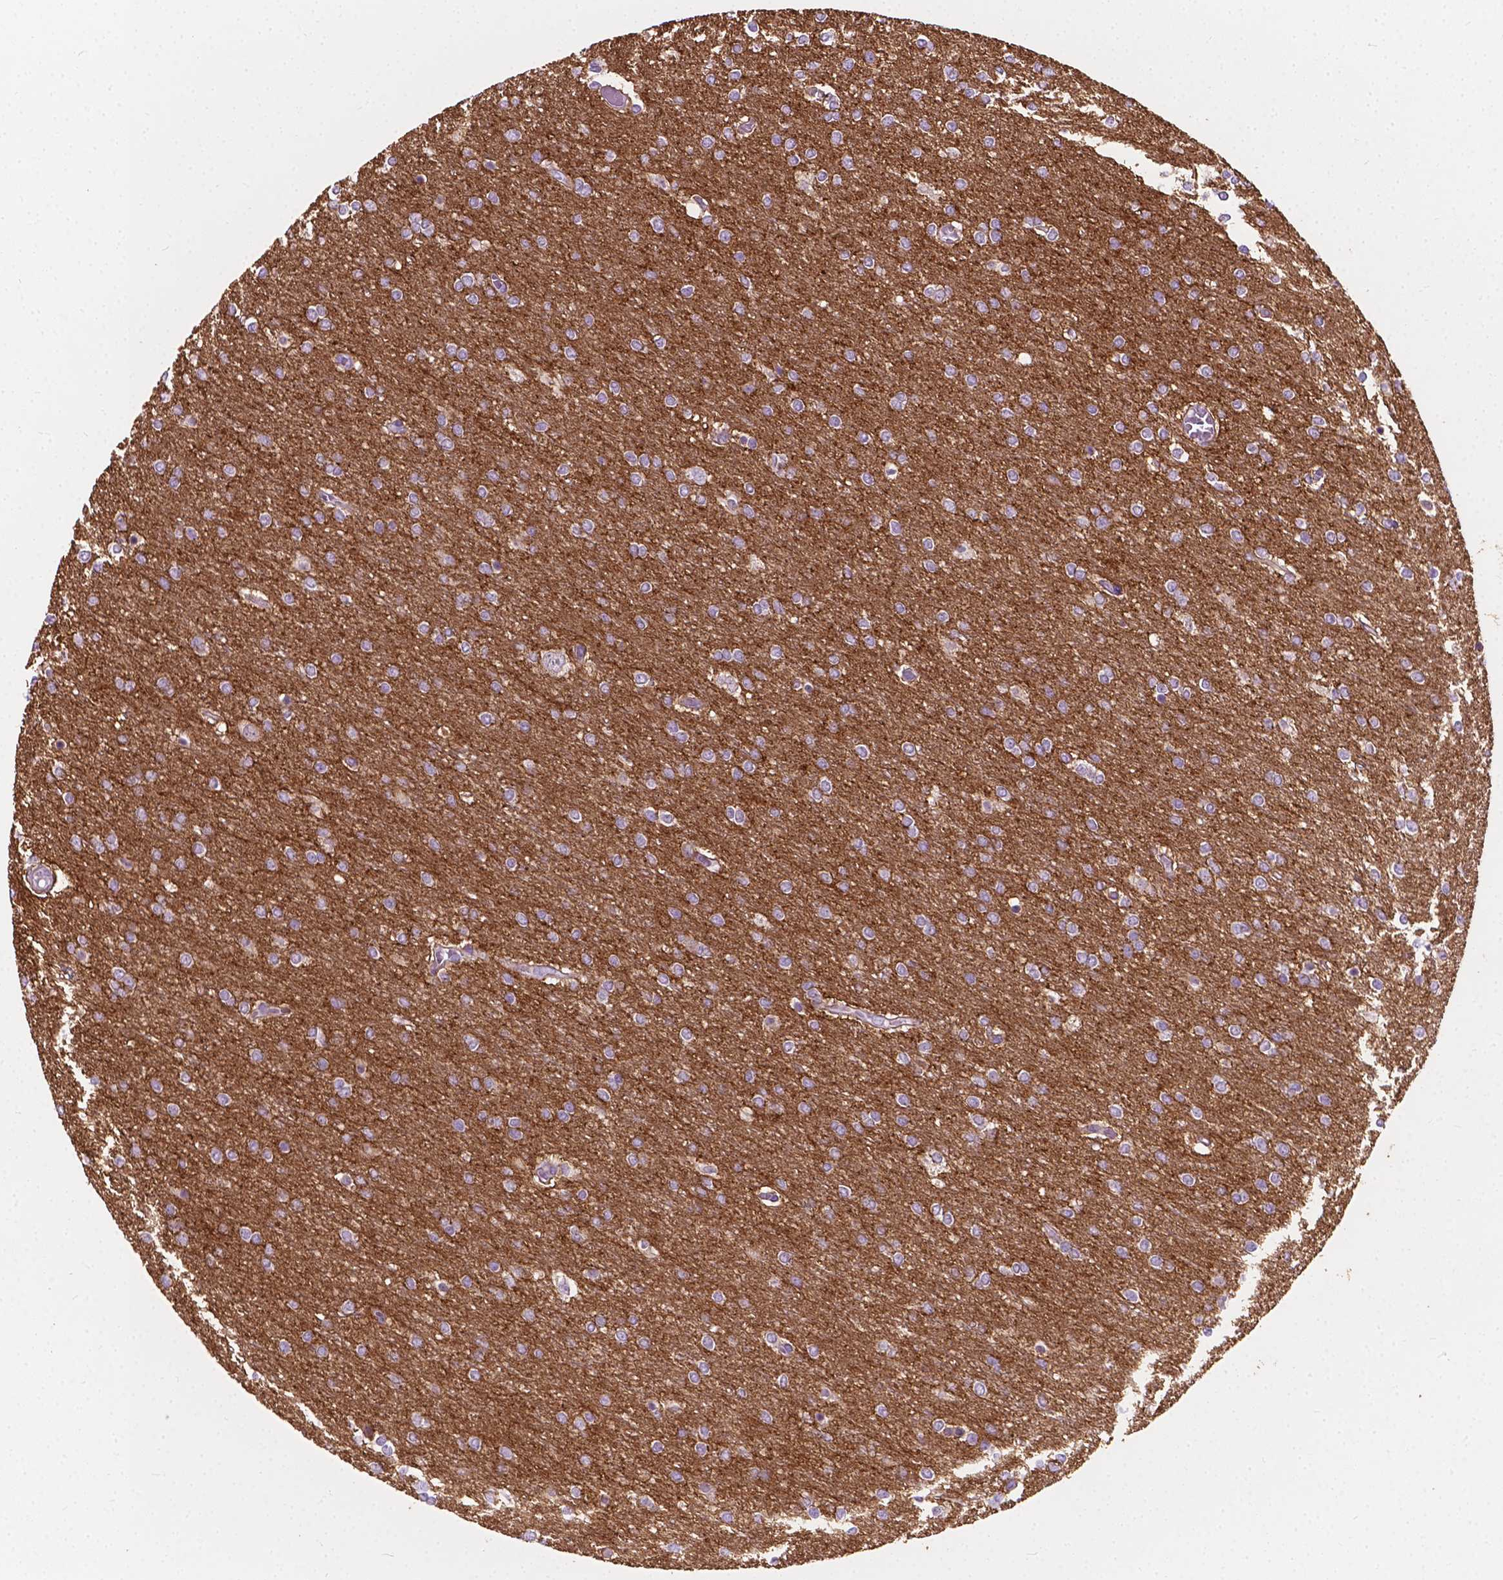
{"staining": {"intensity": "negative", "quantity": "none", "location": "none"}, "tissue": "glioma", "cell_type": "Tumor cells", "image_type": "cancer", "snomed": [{"axis": "morphology", "description": "Glioma, malignant, High grade"}, {"axis": "topography", "description": "Brain"}], "caption": "High power microscopy photomicrograph of an immunohistochemistry micrograph of malignant high-grade glioma, revealing no significant staining in tumor cells.", "gene": "GNAO1", "patient": {"sex": "female", "age": 61}}